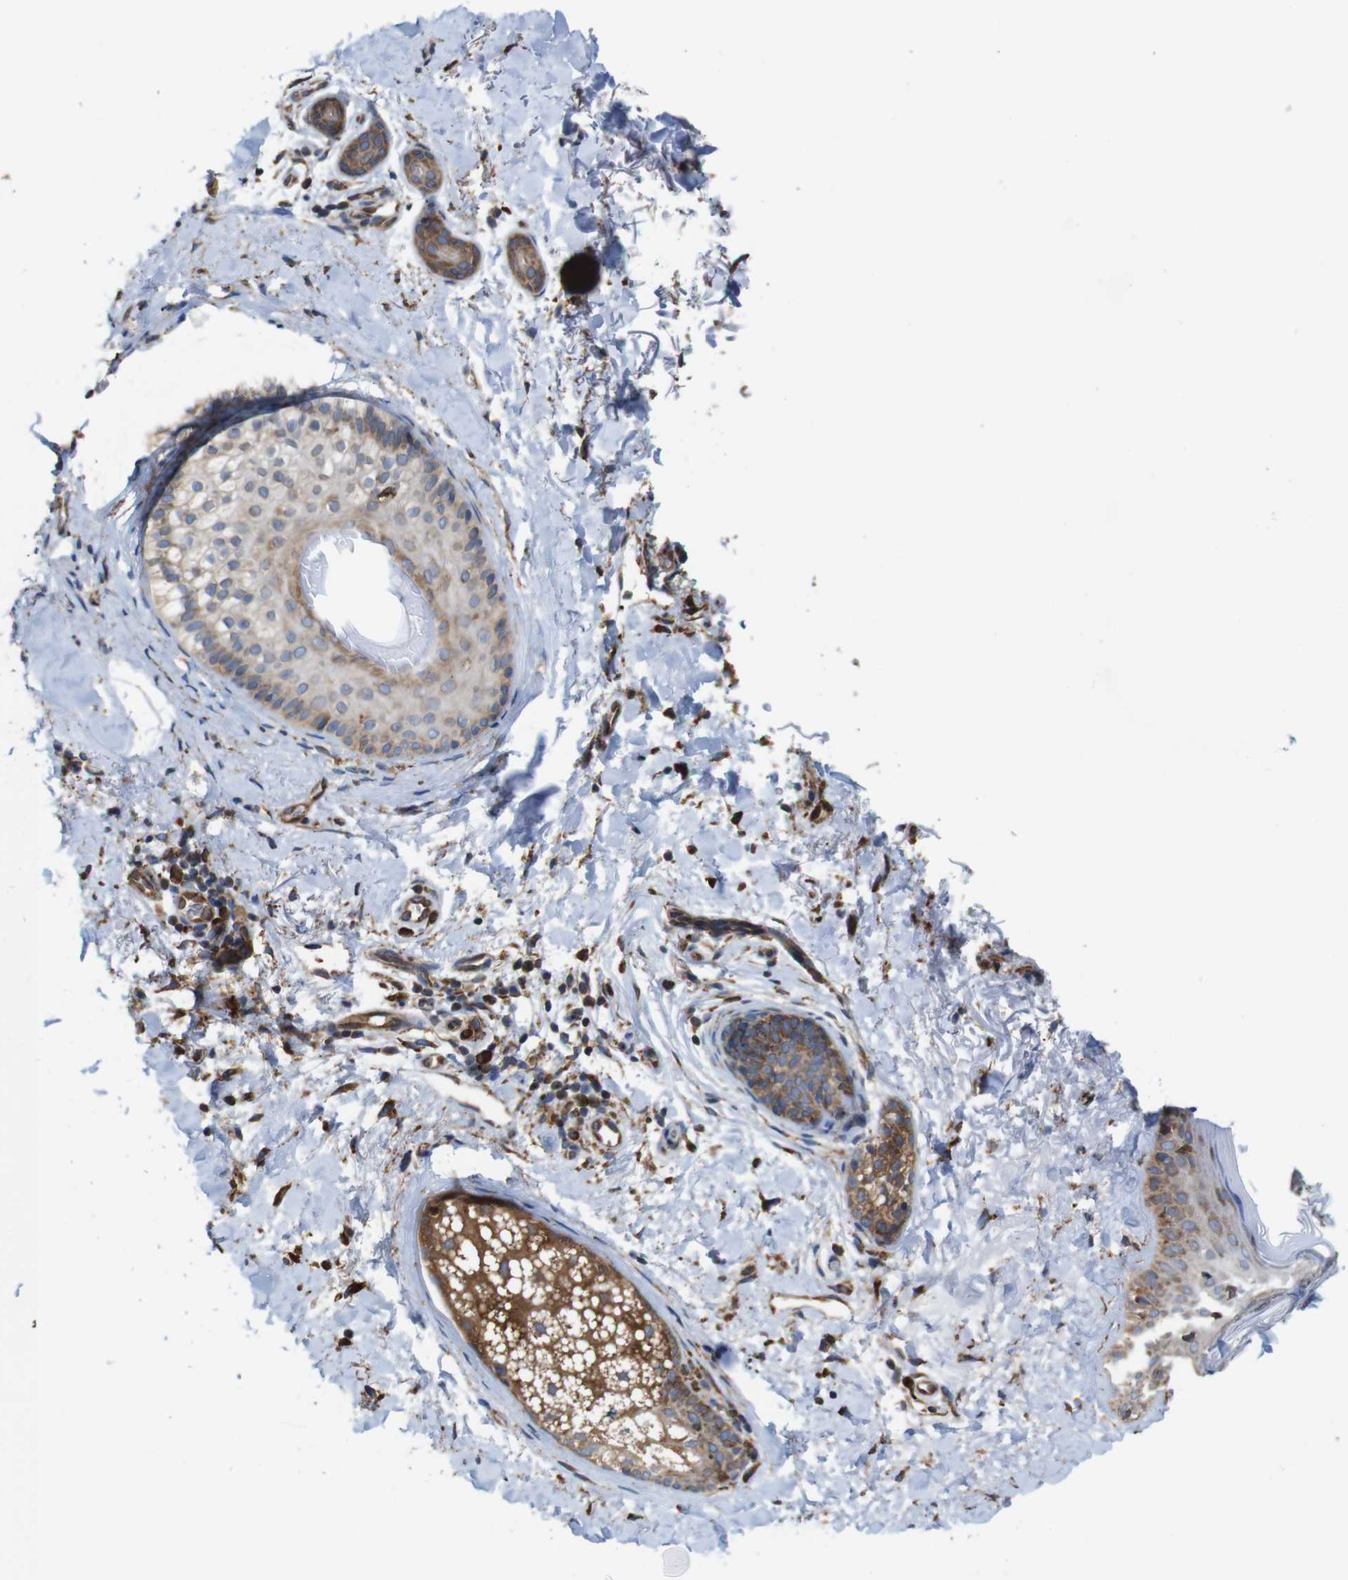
{"staining": {"intensity": "weak", "quantity": ">75%", "location": "cytoplasmic/membranous"}, "tissue": "skin cancer", "cell_type": "Tumor cells", "image_type": "cancer", "snomed": [{"axis": "morphology", "description": "Normal tissue, NOS"}, {"axis": "morphology", "description": "Basal cell carcinoma"}, {"axis": "topography", "description": "Skin"}], "caption": "A photomicrograph of human skin cancer stained for a protein displays weak cytoplasmic/membranous brown staining in tumor cells.", "gene": "UGGT1", "patient": {"sex": "female", "age": 71}}